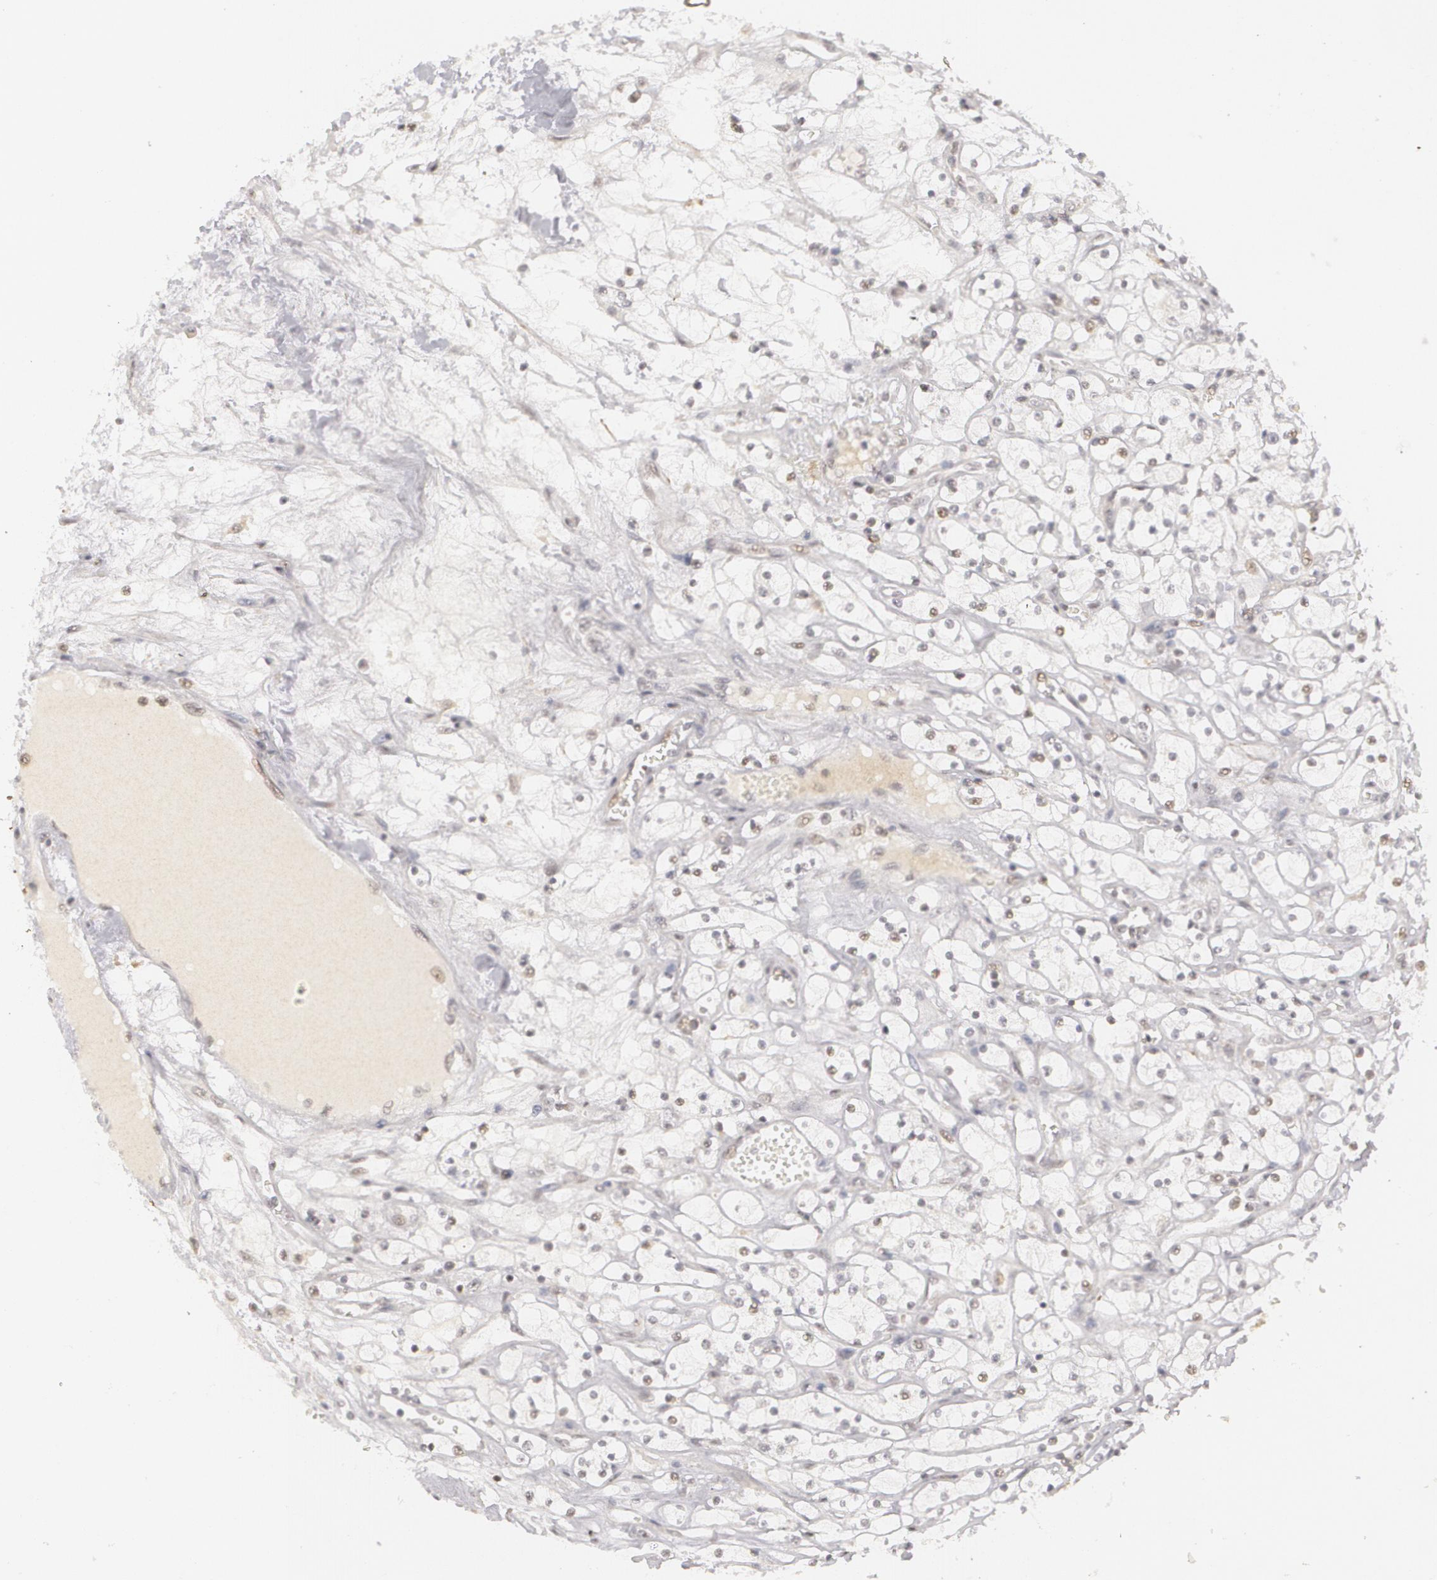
{"staining": {"intensity": "negative", "quantity": "none", "location": "none"}, "tissue": "renal cancer", "cell_type": "Tumor cells", "image_type": "cancer", "snomed": [{"axis": "morphology", "description": "Adenocarcinoma, NOS"}, {"axis": "topography", "description": "Kidney"}], "caption": "The IHC image has no significant staining in tumor cells of renal cancer (adenocarcinoma) tissue.", "gene": "RRP7A", "patient": {"sex": "male", "age": 61}}